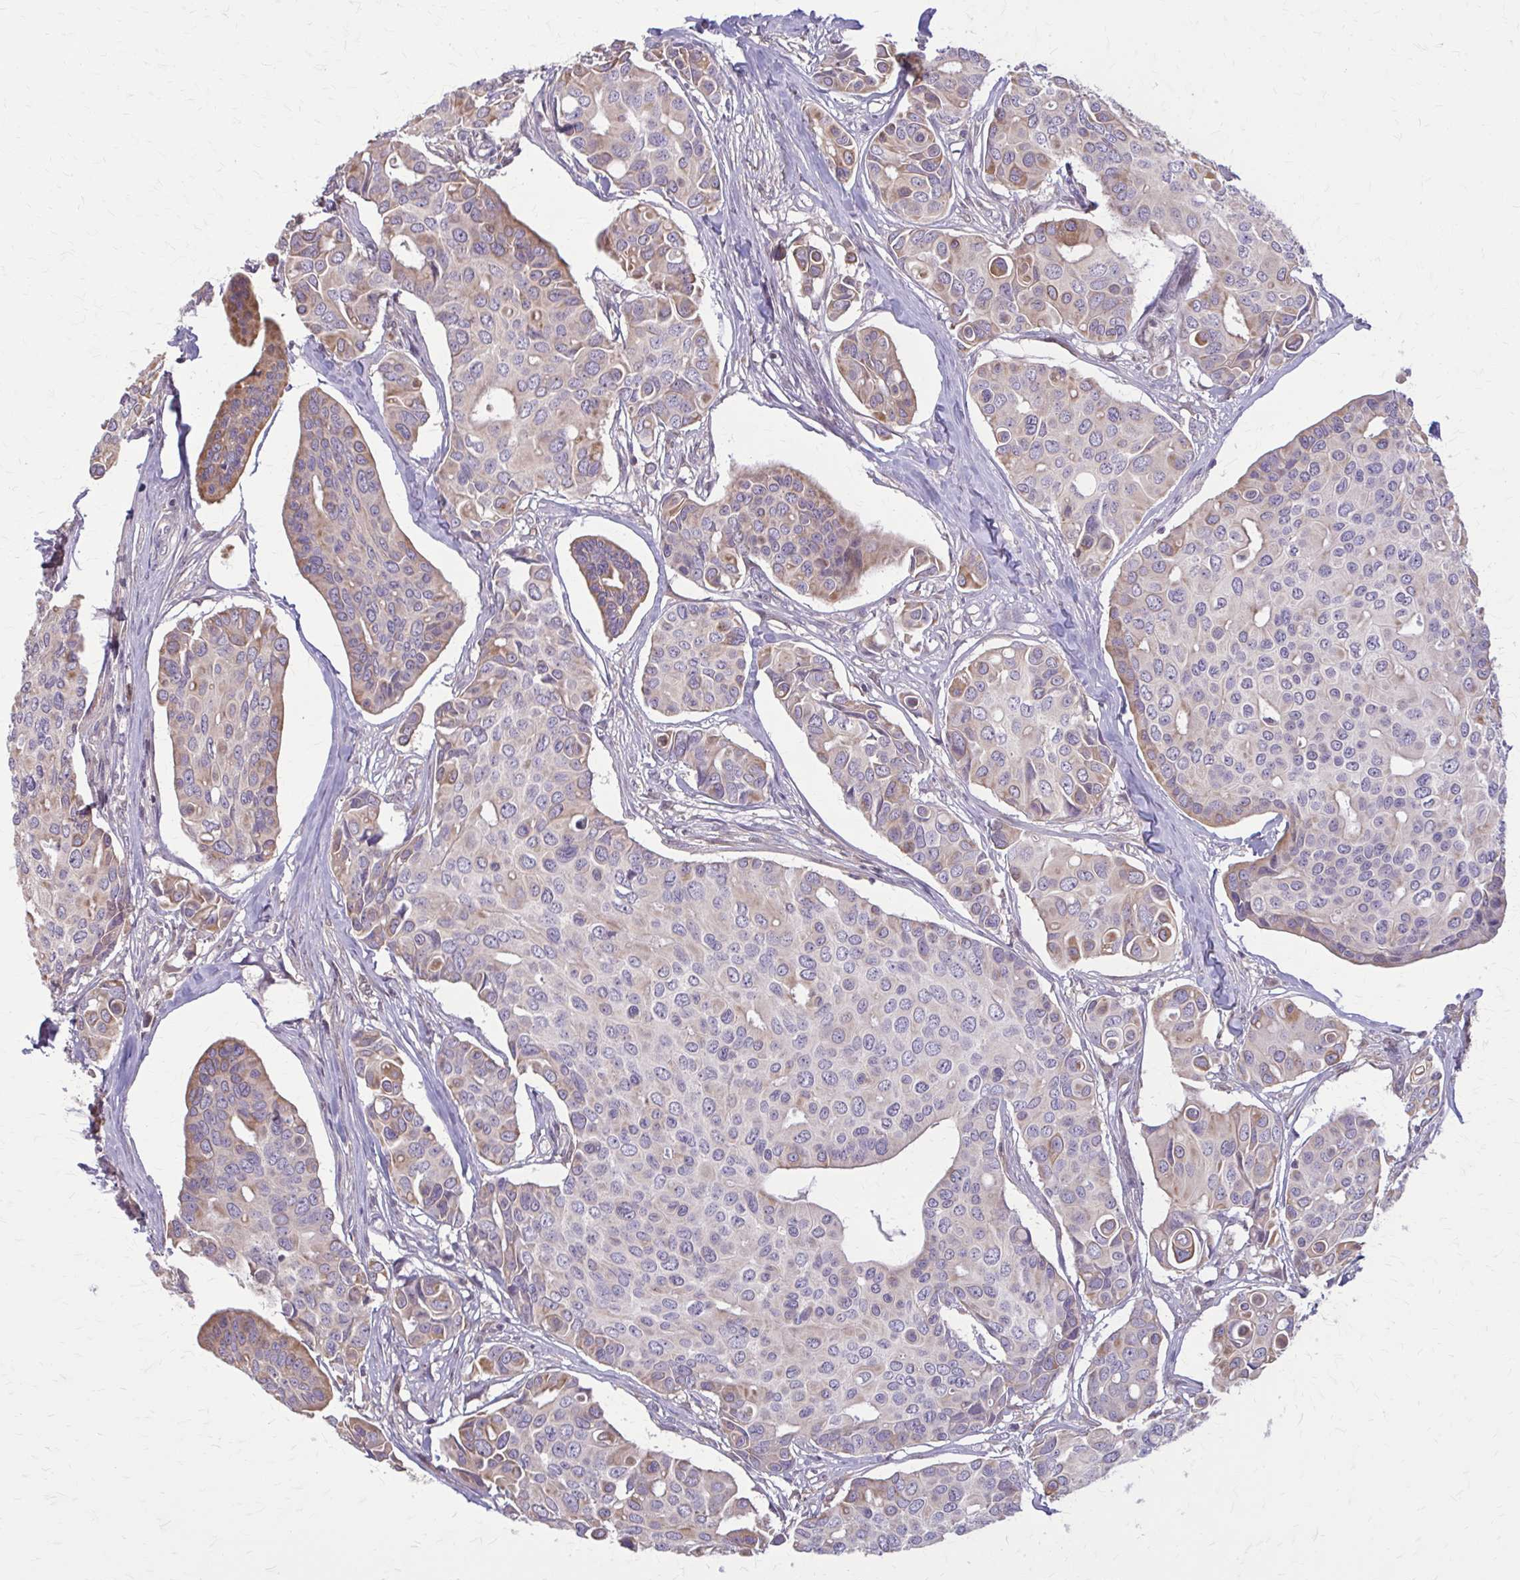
{"staining": {"intensity": "moderate", "quantity": "25%-75%", "location": "cytoplasmic/membranous"}, "tissue": "breast cancer", "cell_type": "Tumor cells", "image_type": "cancer", "snomed": [{"axis": "morphology", "description": "Normal tissue, NOS"}, {"axis": "morphology", "description": "Duct carcinoma"}, {"axis": "topography", "description": "Skin"}, {"axis": "topography", "description": "Breast"}], "caption": "Moderate cytoplasmic/membranous protein positivity is present in approximately 25%-75% of tumor cells in breast cancer. Nuclei are stained in blue.", "gene": "NRBF2", "patient": {"sex": "female", "age": 54}}